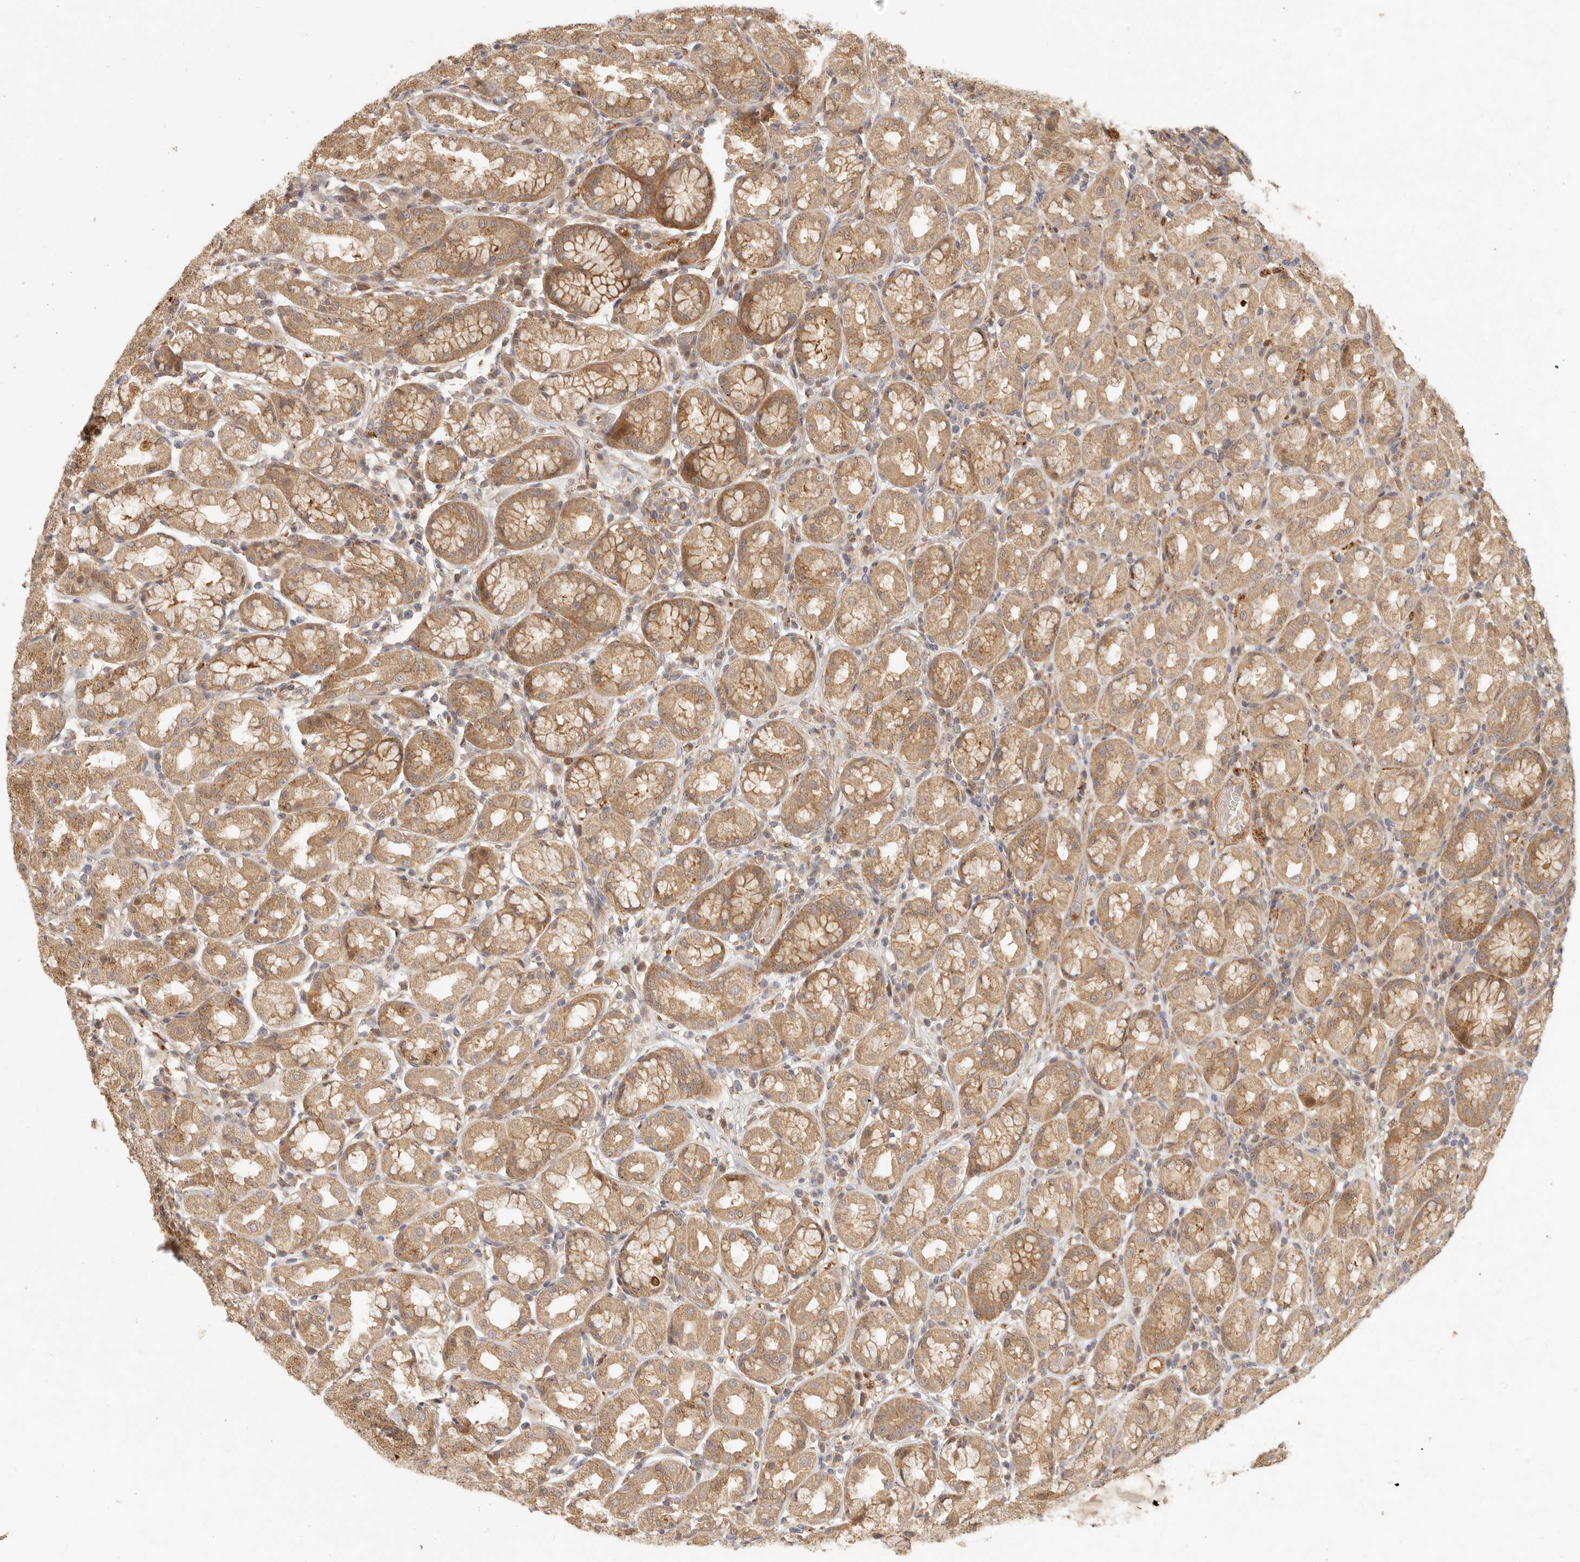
{"staining": {"intensity": "moderate", "quantity": ">75%", "location": "cytoplasmic/membranous"}, "tissue": "stomach", "cell_type": "Glandular cells", "image_type": "normal", "snomed": [{"axis": "morphology", "description": "Normal tissue, NOS"}, {"axis": "topography", "description": "Stomach"}, {"axis": "topography", "description": "Stomach, lower"}], "caption": "Protein staining of unremarkable stomach reveals moderate cytoplasmic/membranous positivity in approximately >75% of glandular cells.", "gene": "VIPR1", "patient": {"sex": "female", "age": 56}}